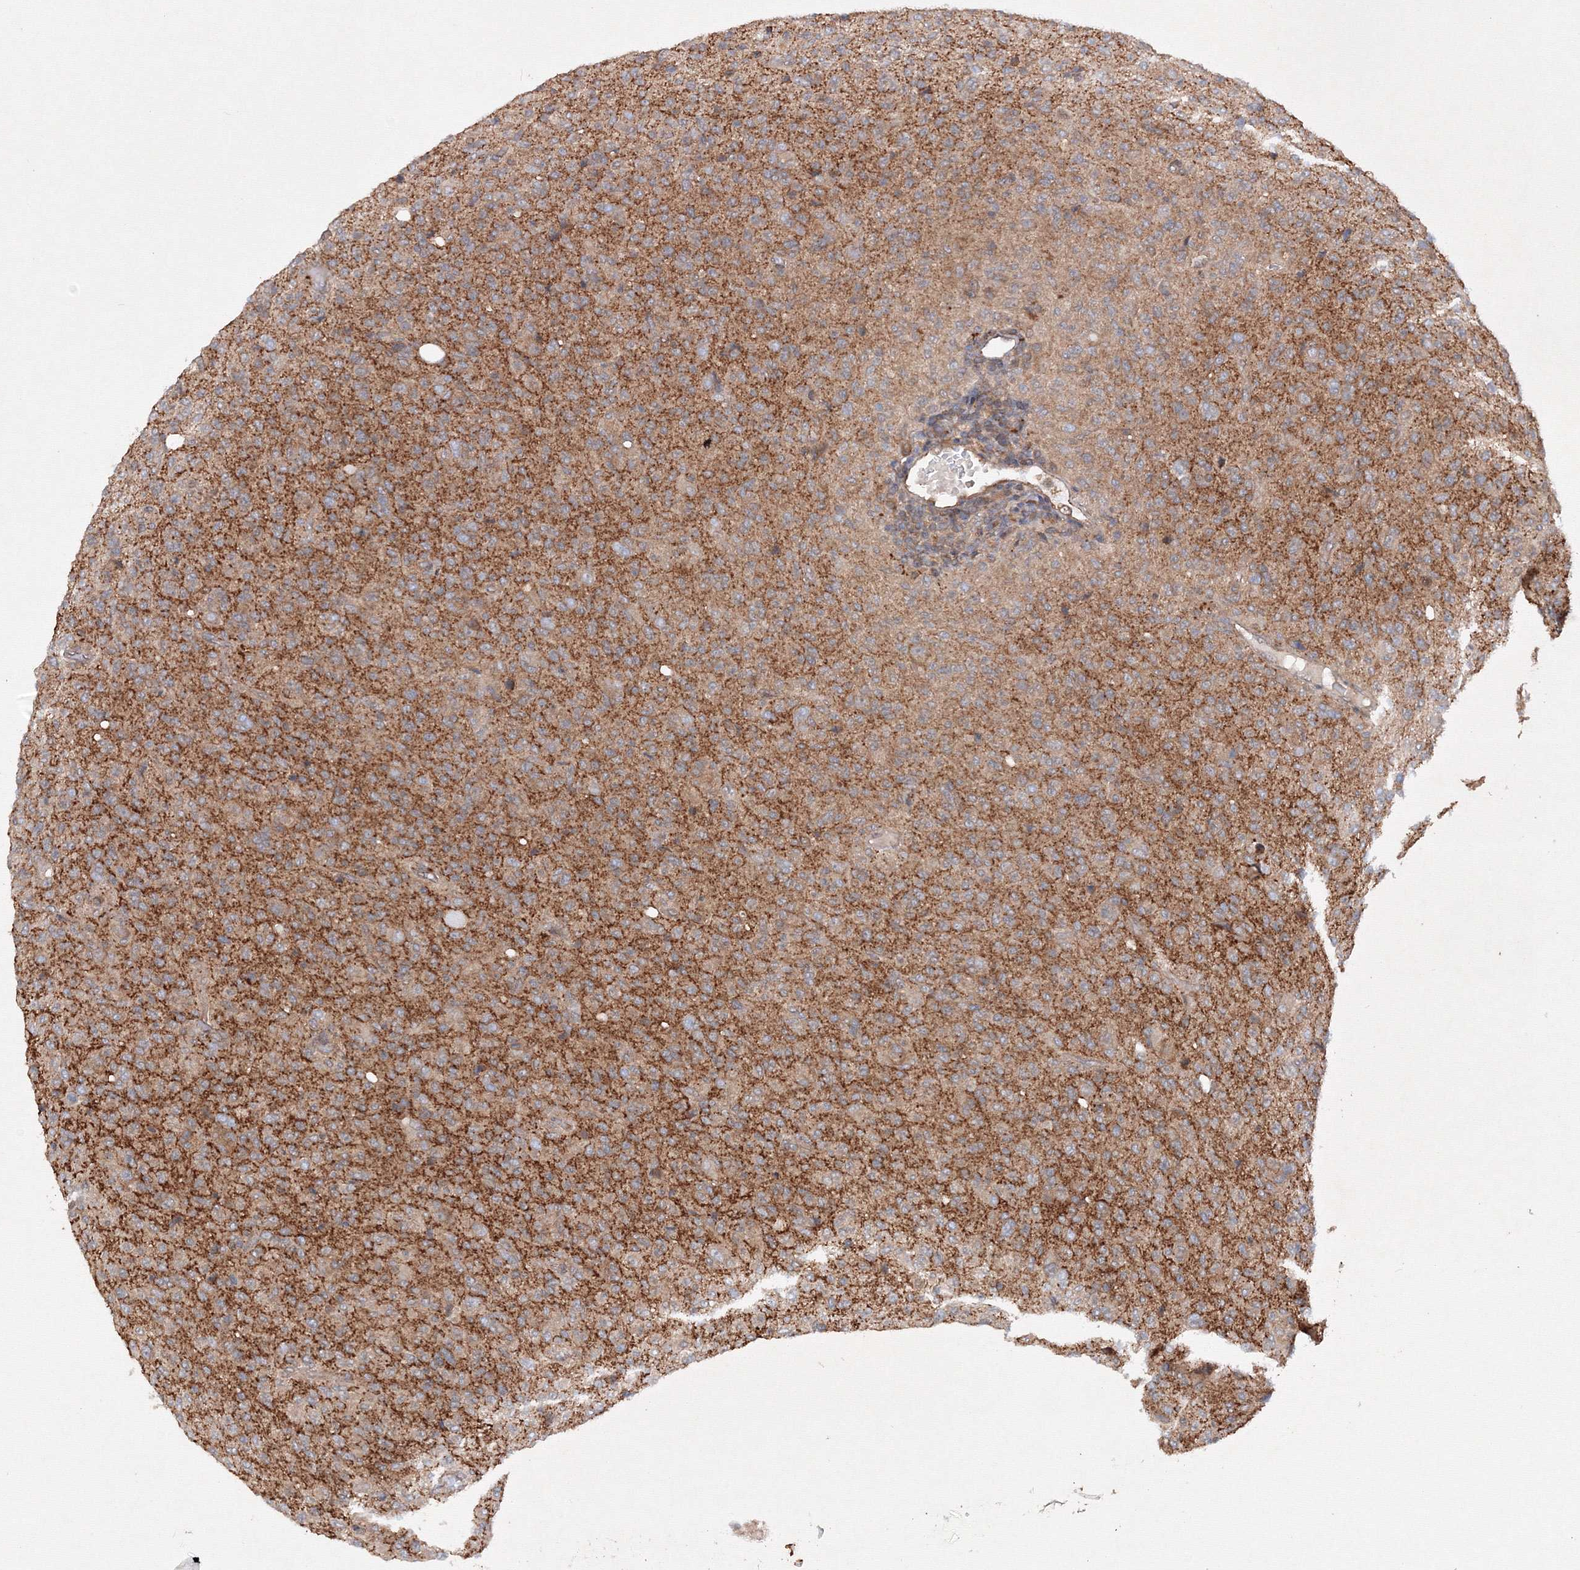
{"staining": {"intensity": "weak", "quantity": ">75%", "location": "cytoplasmic/membranous"}, "tissue": "glioma", "cell_type": "Tumor cells", "image_type": "cancer", "snomed": [{"axis": "morphology", "description": "Glioma, malignant, High grade"}, {"axis": "topography", "description": "Brain"}], "caption": "High-power microscopy captured an immunohistochemistry micrograph of glioma, revealing weak cytoplasmic/membranous expression in about >75% of tumor cells.", "gene": "DCTD", "patient": {"sex": "female", "age": 57}}